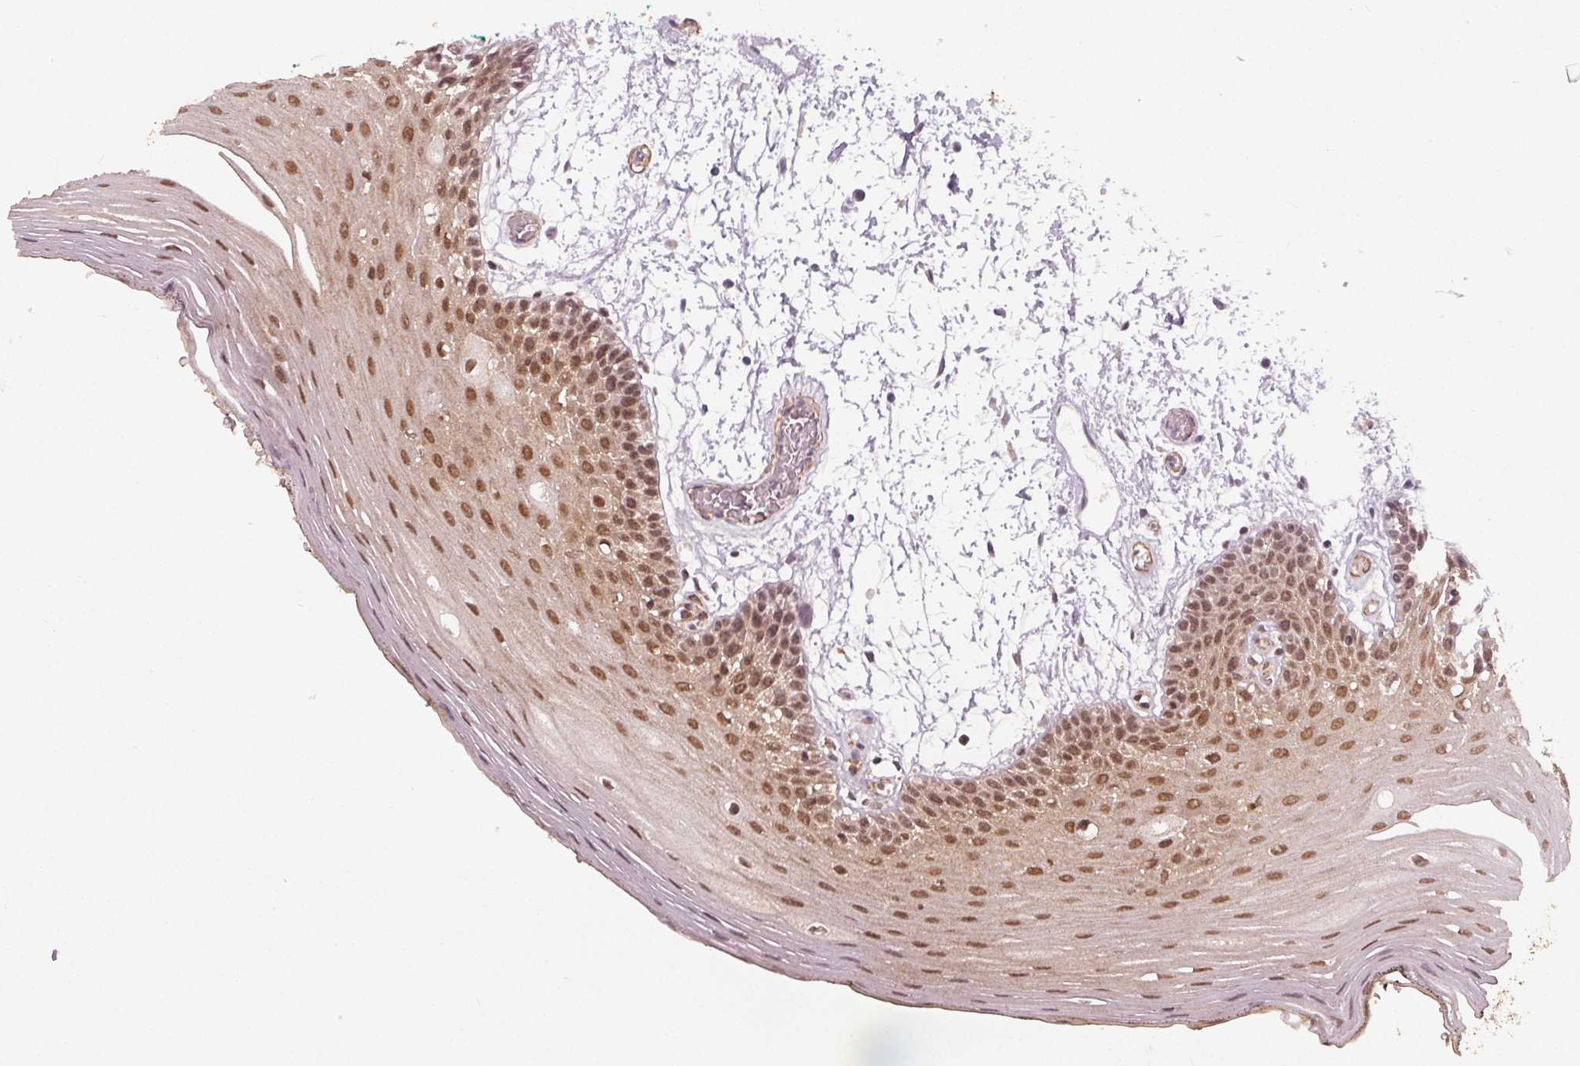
{"staining": {"intensity": "moderate", "quantity": "25%-75%", "location": "cytoplasmic/membranous"}, "tissue": "oral mucosa", "cell_type": "Squamous epithelial cells", "image_type": "normal", "snomed": [{"axis": "morphology", "description": "Normal tissue, NOS"}, {"axis": "morphology", "description": "Squamous cell carcinoma, NOS"}, {"axis": "topography", "description": "Oral tissue"}, {"axis": "topography", "description": "Head-Neck"}], "caption": "About 25%-75% of squamous epithelial cells in benign human oral mucosa reveal moderate cytoplasmic/membranous protein positivity as visualized by brown immunohistochemical staining.", "gene": "PKP1", "patient": {"sex": "male", "age": 52}}